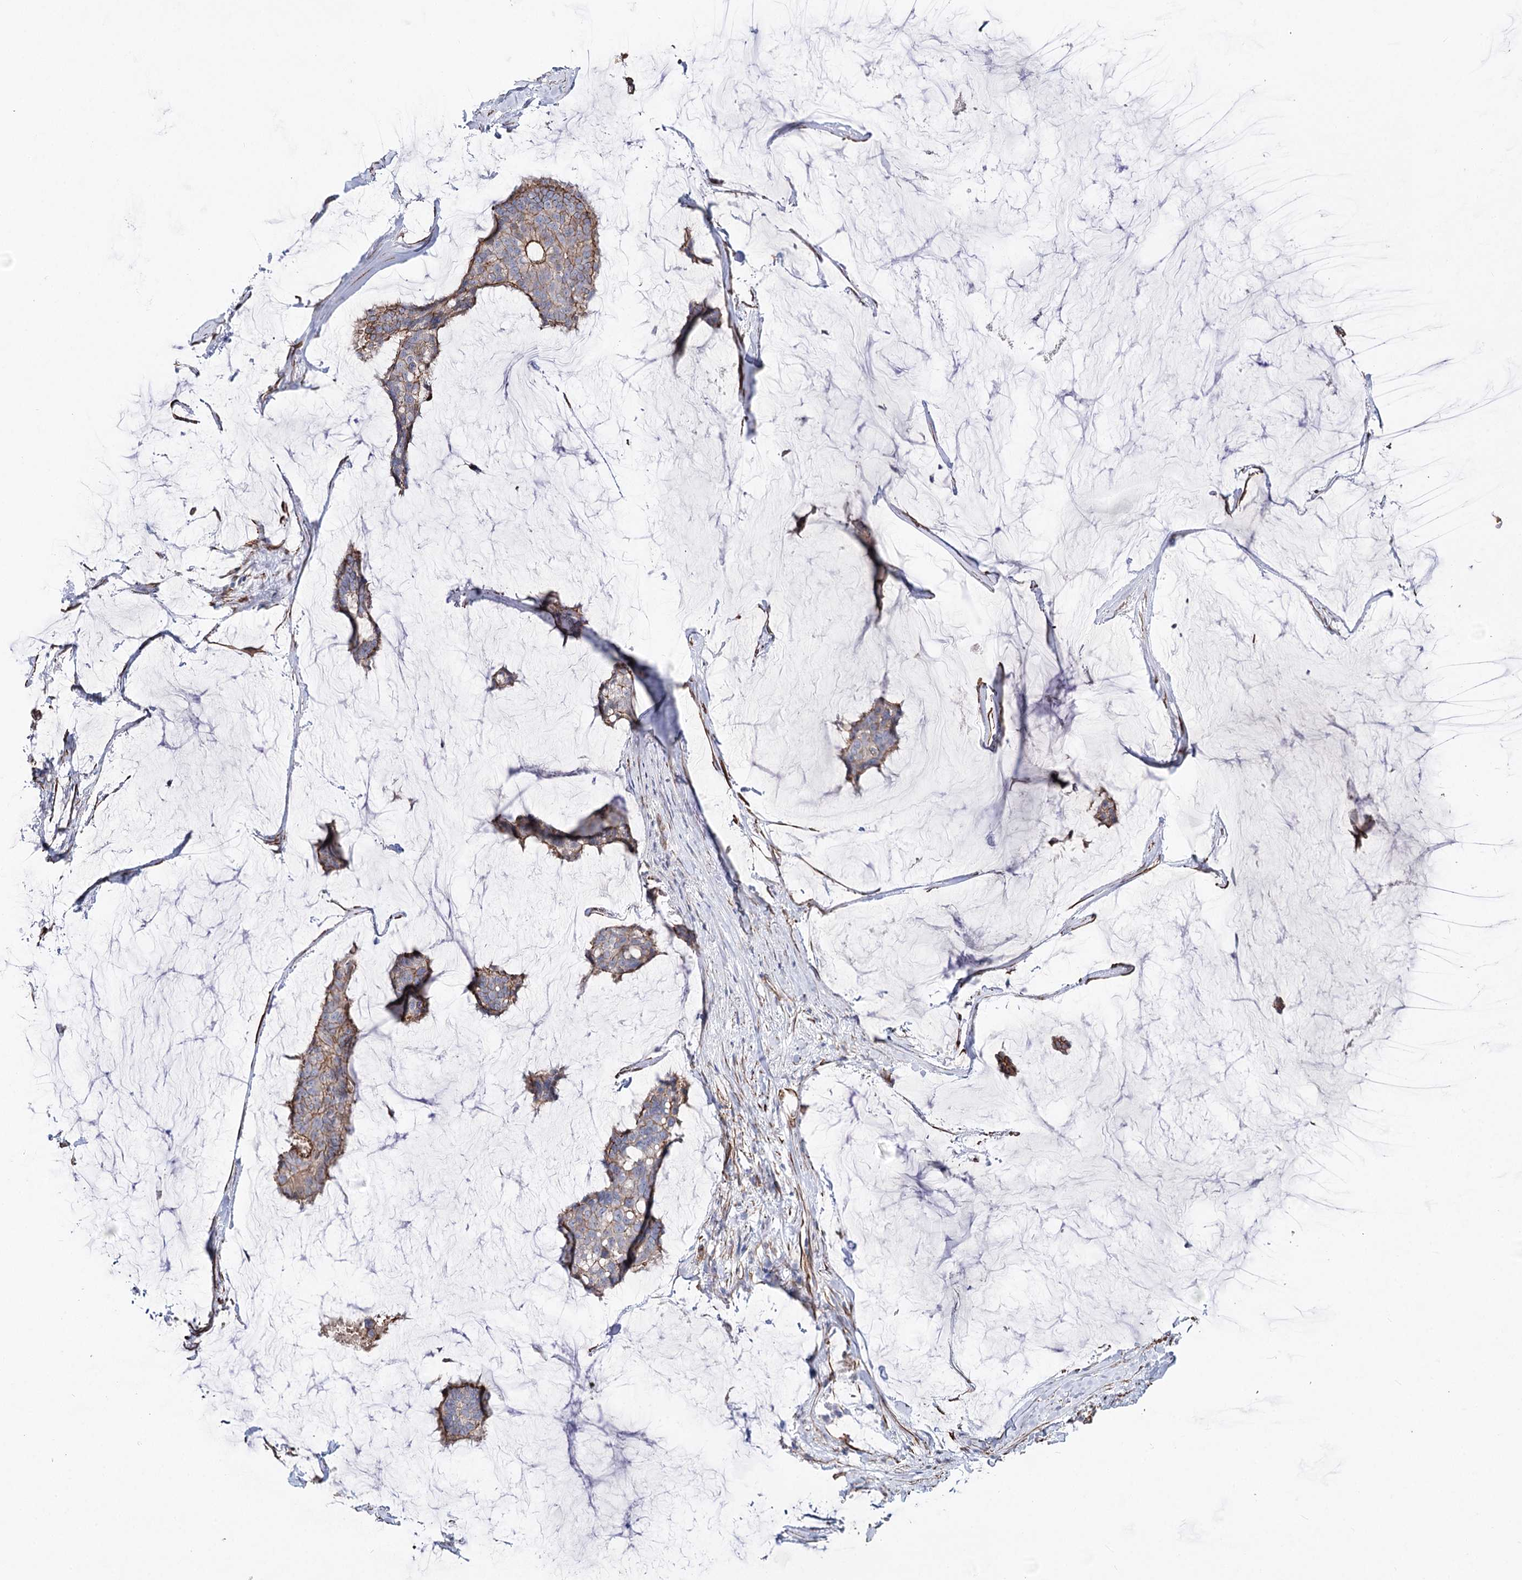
{"staining": {"intensity": "moderate", "quantity": "25%-75%", "location": "cytoplasmic/membranous"}, "tissue": "breast cancer", "cell_type": "Tumor cells", "image_type": "cancer", "snomed": [{"axis": "morphology", "description": "Duct carcinoma"}, {"axis": "topography", "description": "Breast"}], "caption": "Tumor cells show moderate cytoplasmic/membranous staining in about 25%-75% of cells in invasive ductal carcinoma (breast).", "gene": "ARHGAP20", "patient": {"sex": "female", "age": 93}}